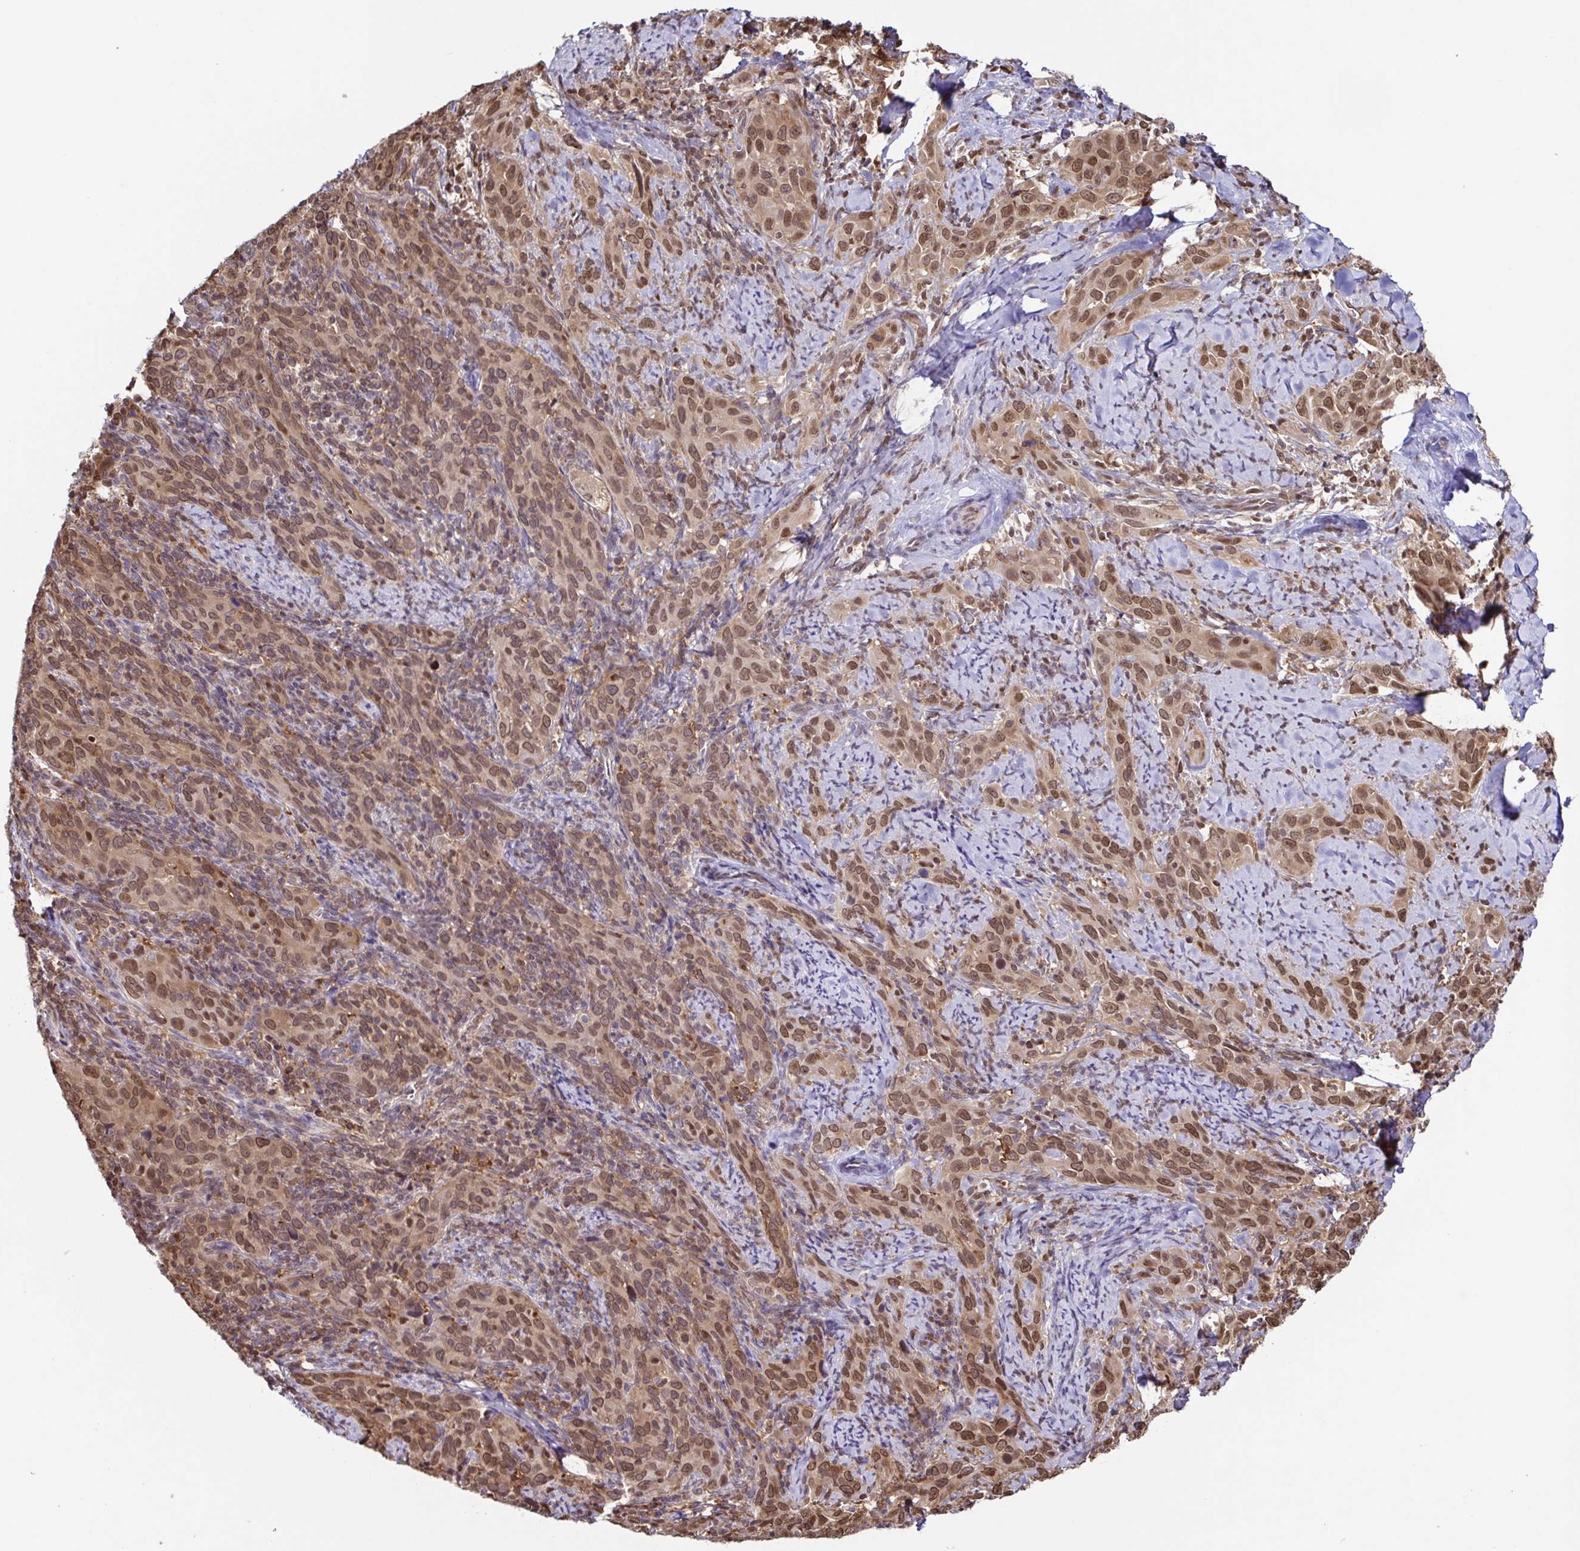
{"staining": {"intensity": "moderate", "quantity": ">75%", "location": "nuclear"}, "tissue": "cervical cancer", "cell_type": "Tumor cells", "image_type": "cancer", "snomed": [{"axis": "morphology", "description": "Squamous cell carcinoma, NOS"}, {"axis": "topography", "description": "Cervix"}], "caption": "This histopathology image exhibits cervical squamous cell carcinoma stained with IHC to label a protein in brown. The nuclear of tumor cells show moderate positivity for the protein. Nuclei are counter-stained blue.", "gene": "PSMB9", "patient": {"sex": "female", "age": 51}}